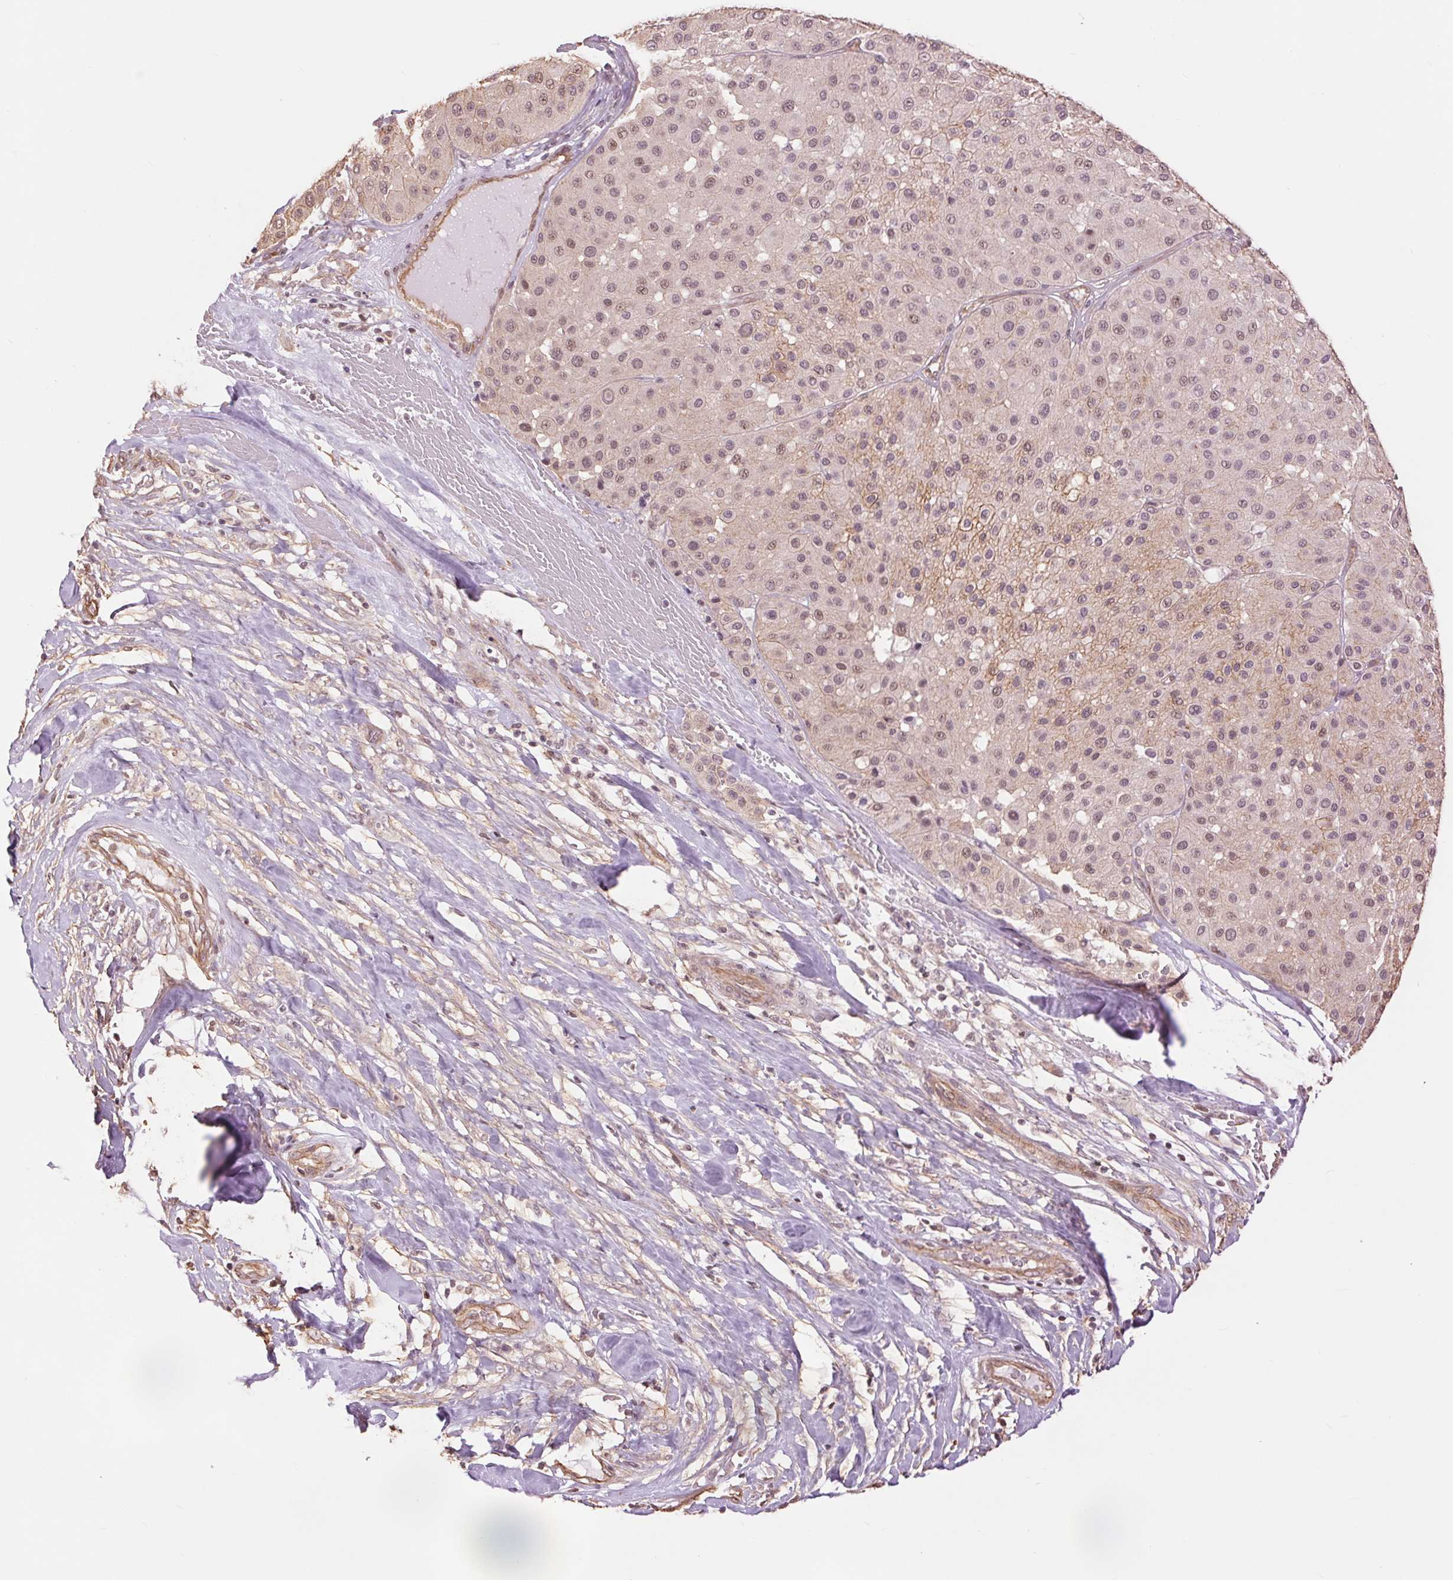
{"staining": {"intensity": "weak", "quantity": "25%-75%", "location": "cytoplasmic/membranous,nuclear"}, "tissue": "melanoma", "cell_type": "Tumor cells", "image_type": "cancer", "snomed": [{"axis": "morphology", "description": "Malignant melanoma, Metastatic site"}, {"axis": "topography", "description": "Smooth muscle"}], "caption": "Immunohistochemical staining of human melanoma displays low levels of weak cytoplasmic/membranous and nuclear positivity in approximately 25%-75% of tumor cells.", "gene": "PALM", "patient": {"sex": "male", "age": 41}}